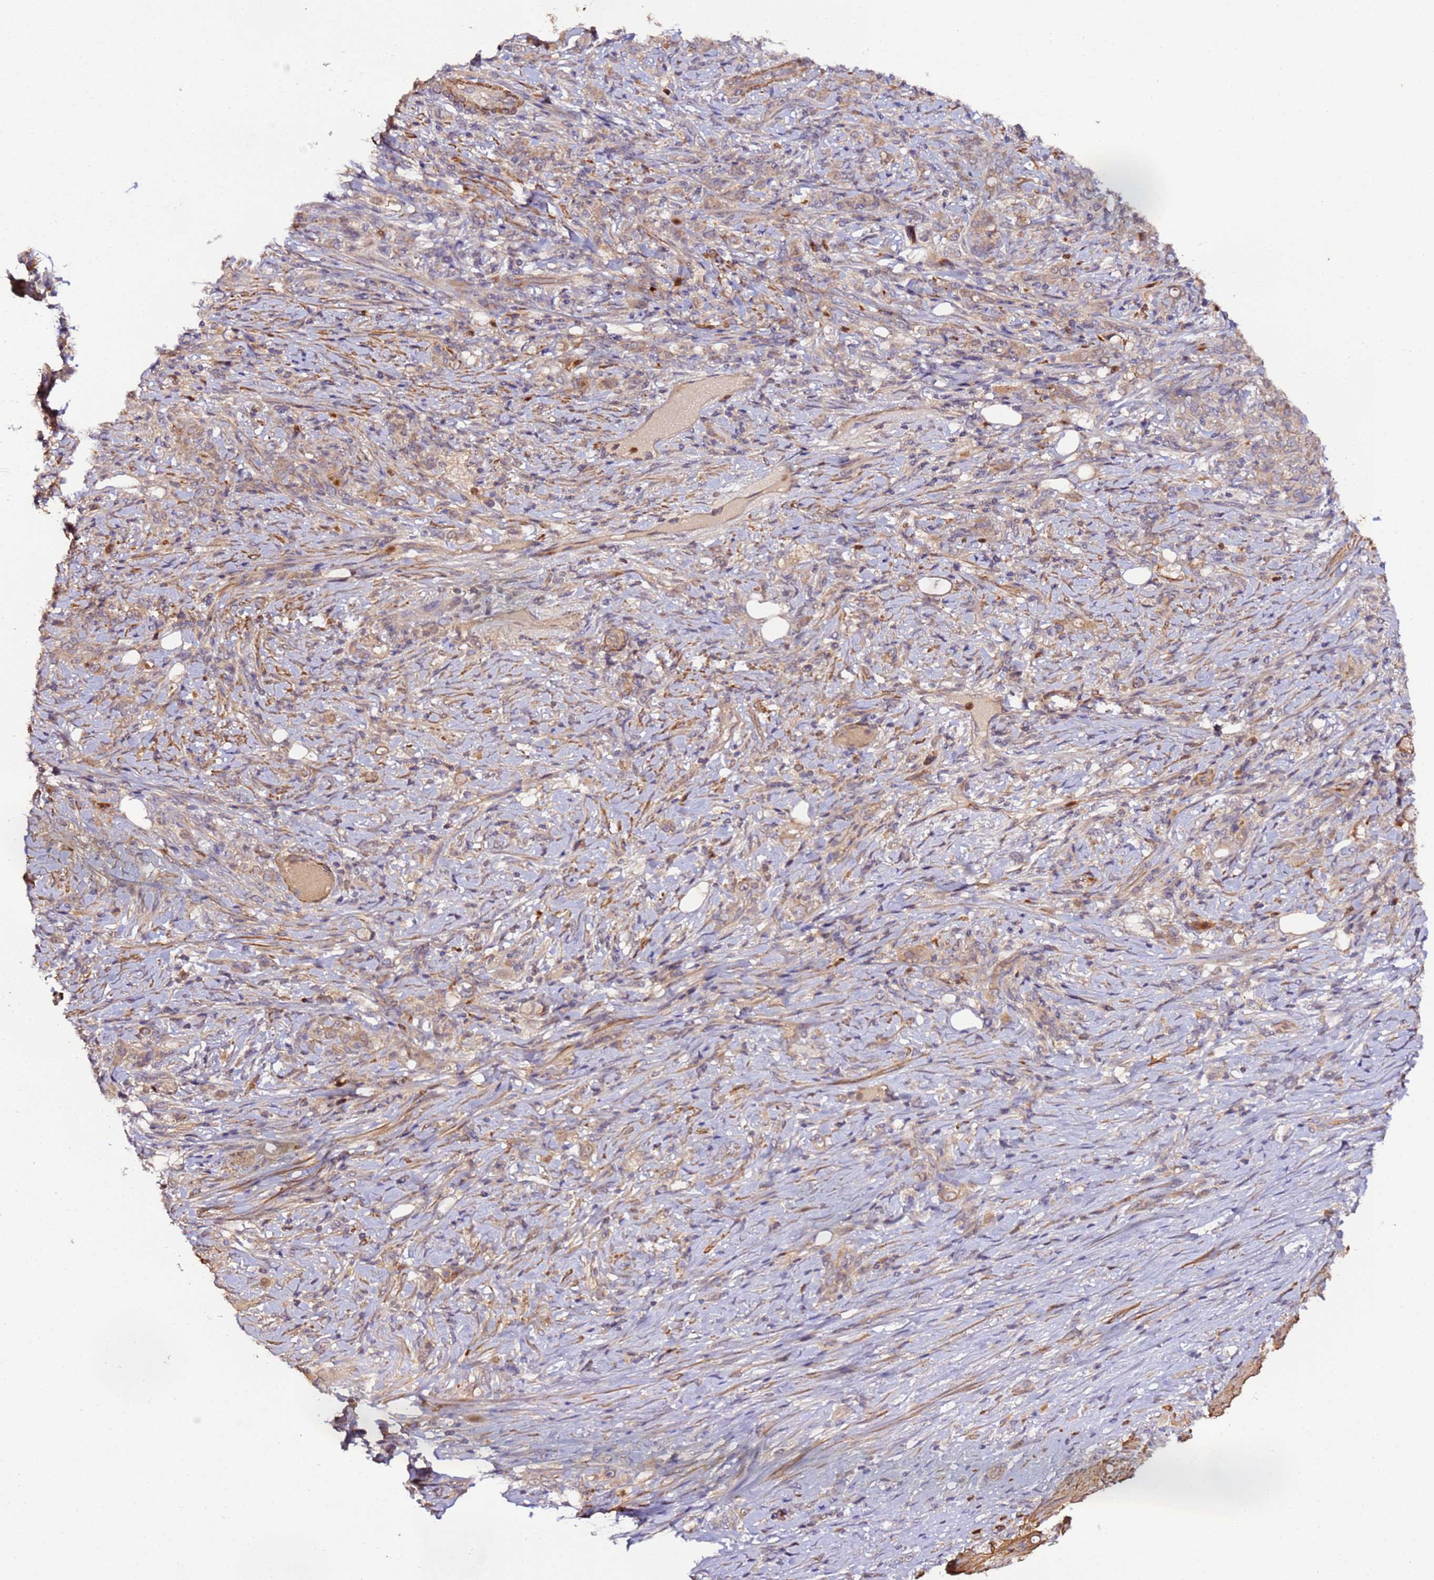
{"staining": {"intensity": "weak", "quantity": ">75%", "location": "cytoplasmic/membranous"}, "tissue": "stomach cancer", "cell_type": "Tumor cells", "image_type": "cancer", "snomed": [{"axis": "morphology", "description": "Adenocarcinoma, NOS"}, {"axis": "topography", "description": "Stomach"}], "caption": "Brown immunohistochemical staining in human adenocarcinoma (stomach) demonstrates weak cytoplasmic/membranous expression in approximately >75% of tumor cells.", "gene": "TRIM26", "patient": {"sex": "female", "age": 79}}